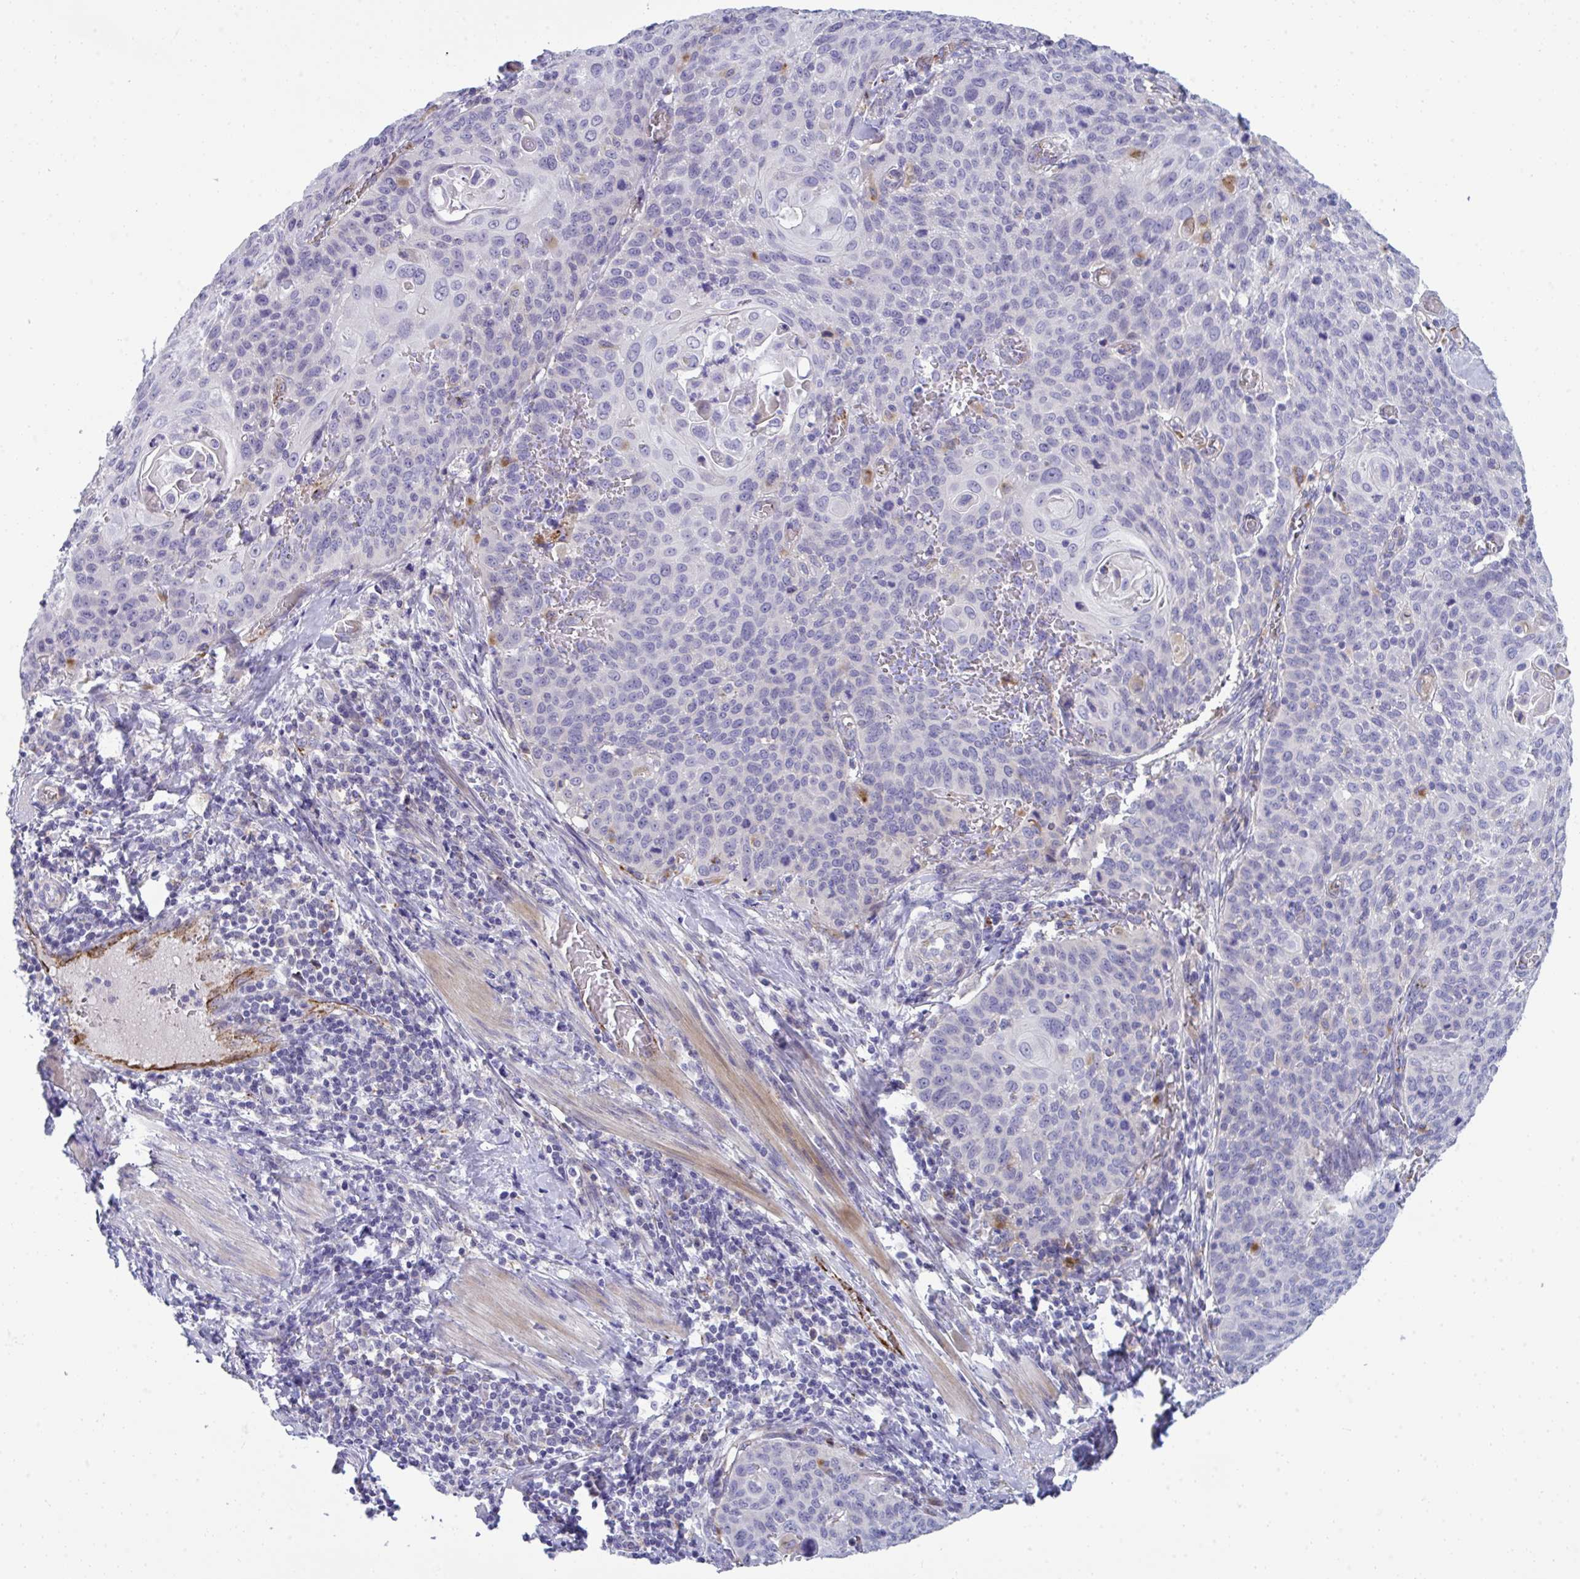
{"staining": {"intensity": "negative", "quantity": "none", "location": "none"}, "tissue": "cervical cancer", "cell_type": "Tumor cells", "image_type": "cancer", "snomed": [{"axis": "morphology", "description": "Squamous cell carcinoma, NOS"}, {"axis": "topography", "description": "Cervix"}], "caption": "IHC photomicrograph of neoplastic tissue: human cervical cancer stained with DAB shows no significant protein staining in tumor cells. (DAB (3,3'-diaminobenzidine) IHC with hematoxylin counter stain).", "gene": "TOR1AIP2", "patient": {"sex": "female", "age": 65}}